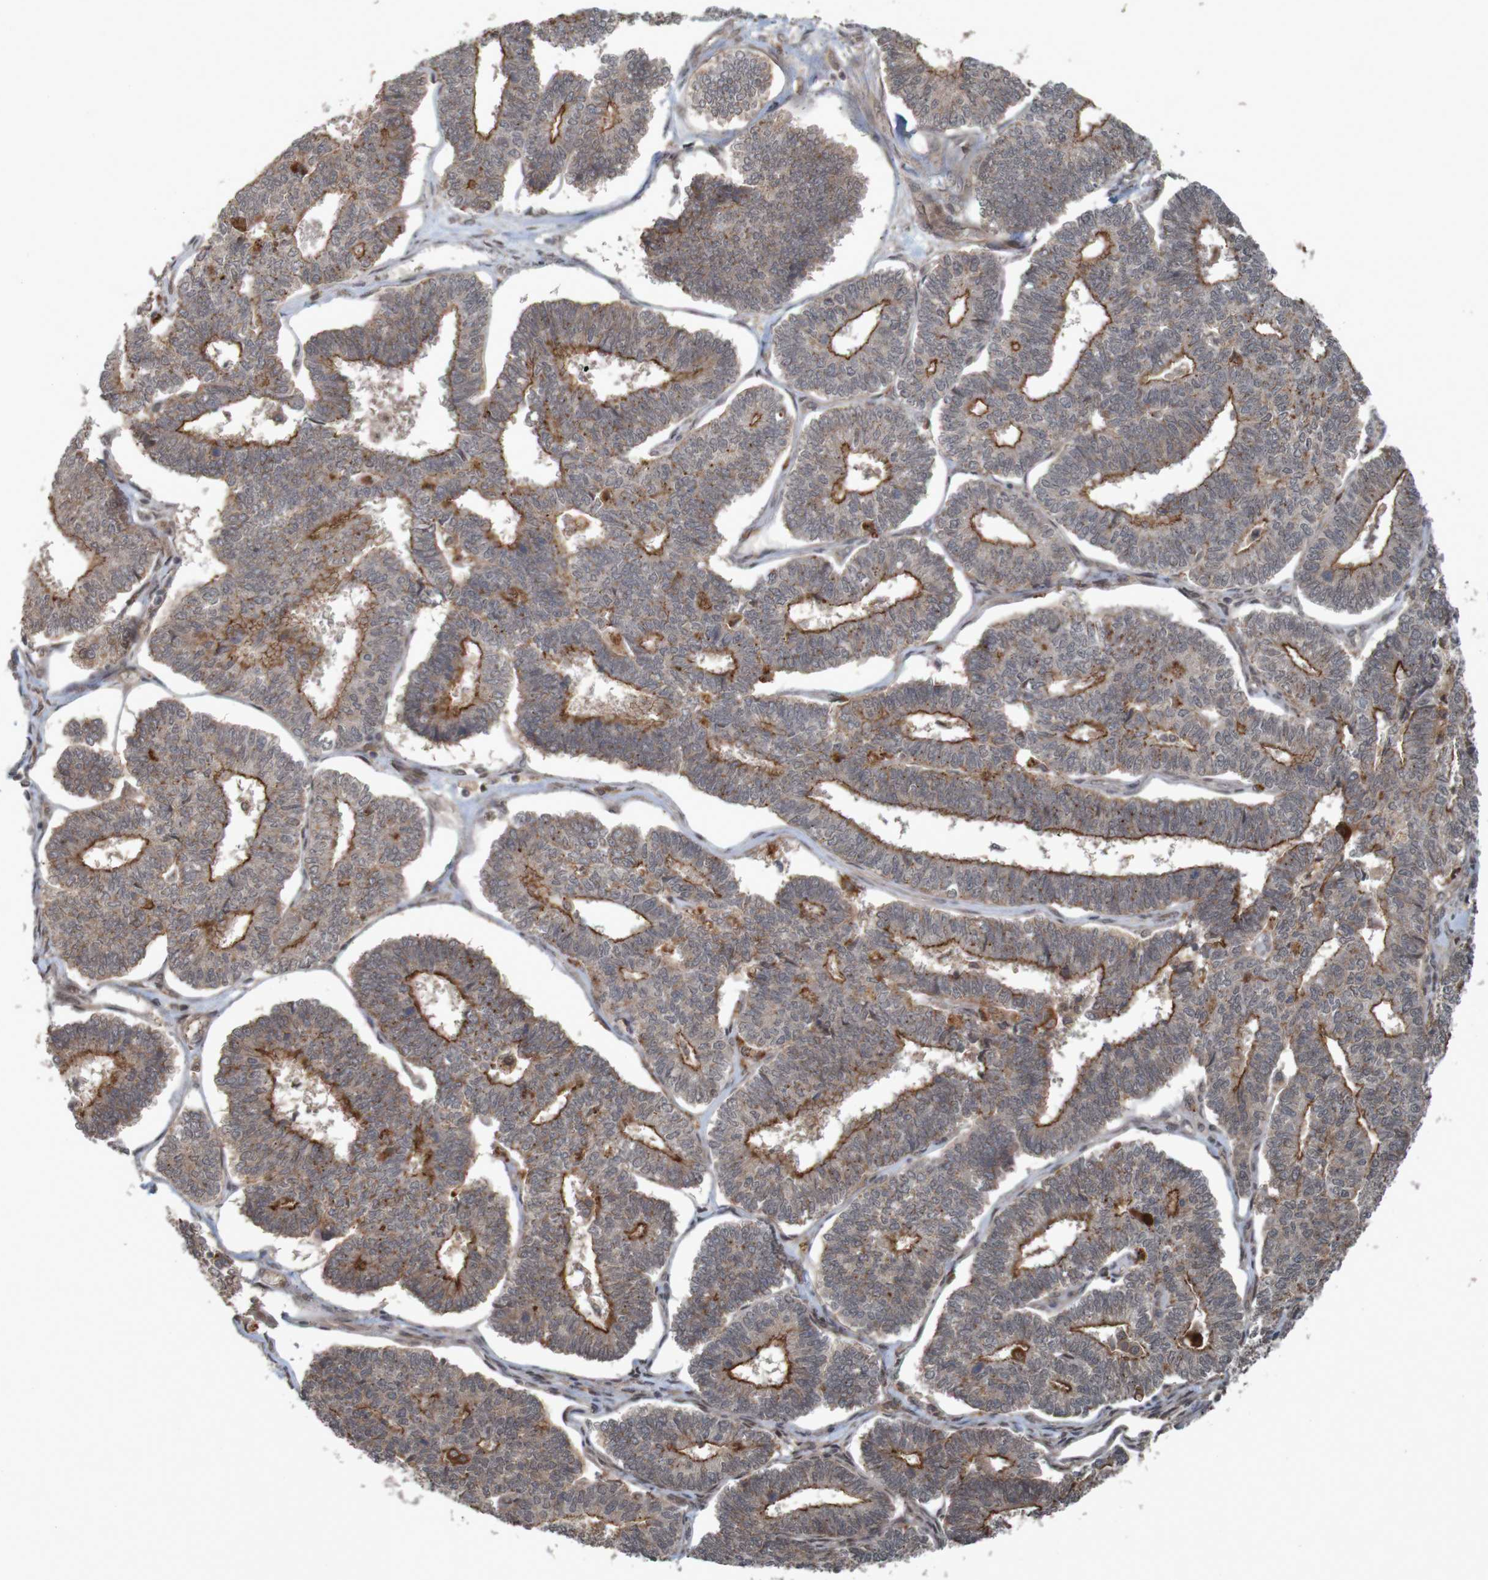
{"staining": {"intensity": "strong", "quantity": ">75%", "location": "cytoplasmic/membranous"}, "tissue": "endometrial cancer", "cell_type": "Tumor cells", "image_type": "cancer", "snomed": [{"axis": "morphology", "description": "Adenocarcinoma, NOS"}, {"axis": "topography", "description": "Endometrium"}], "caption": "Brown immunohistochemical staining in human endometrial adenocarcinoma demonstrates strong cytoplasmic/membranous staining in about >75% of tumor cells. (Brightfield microscopy of DAB IHC at high magnification).", "gene": "ARHGEF11", "patient": {"sex": "female", "age": 70}}